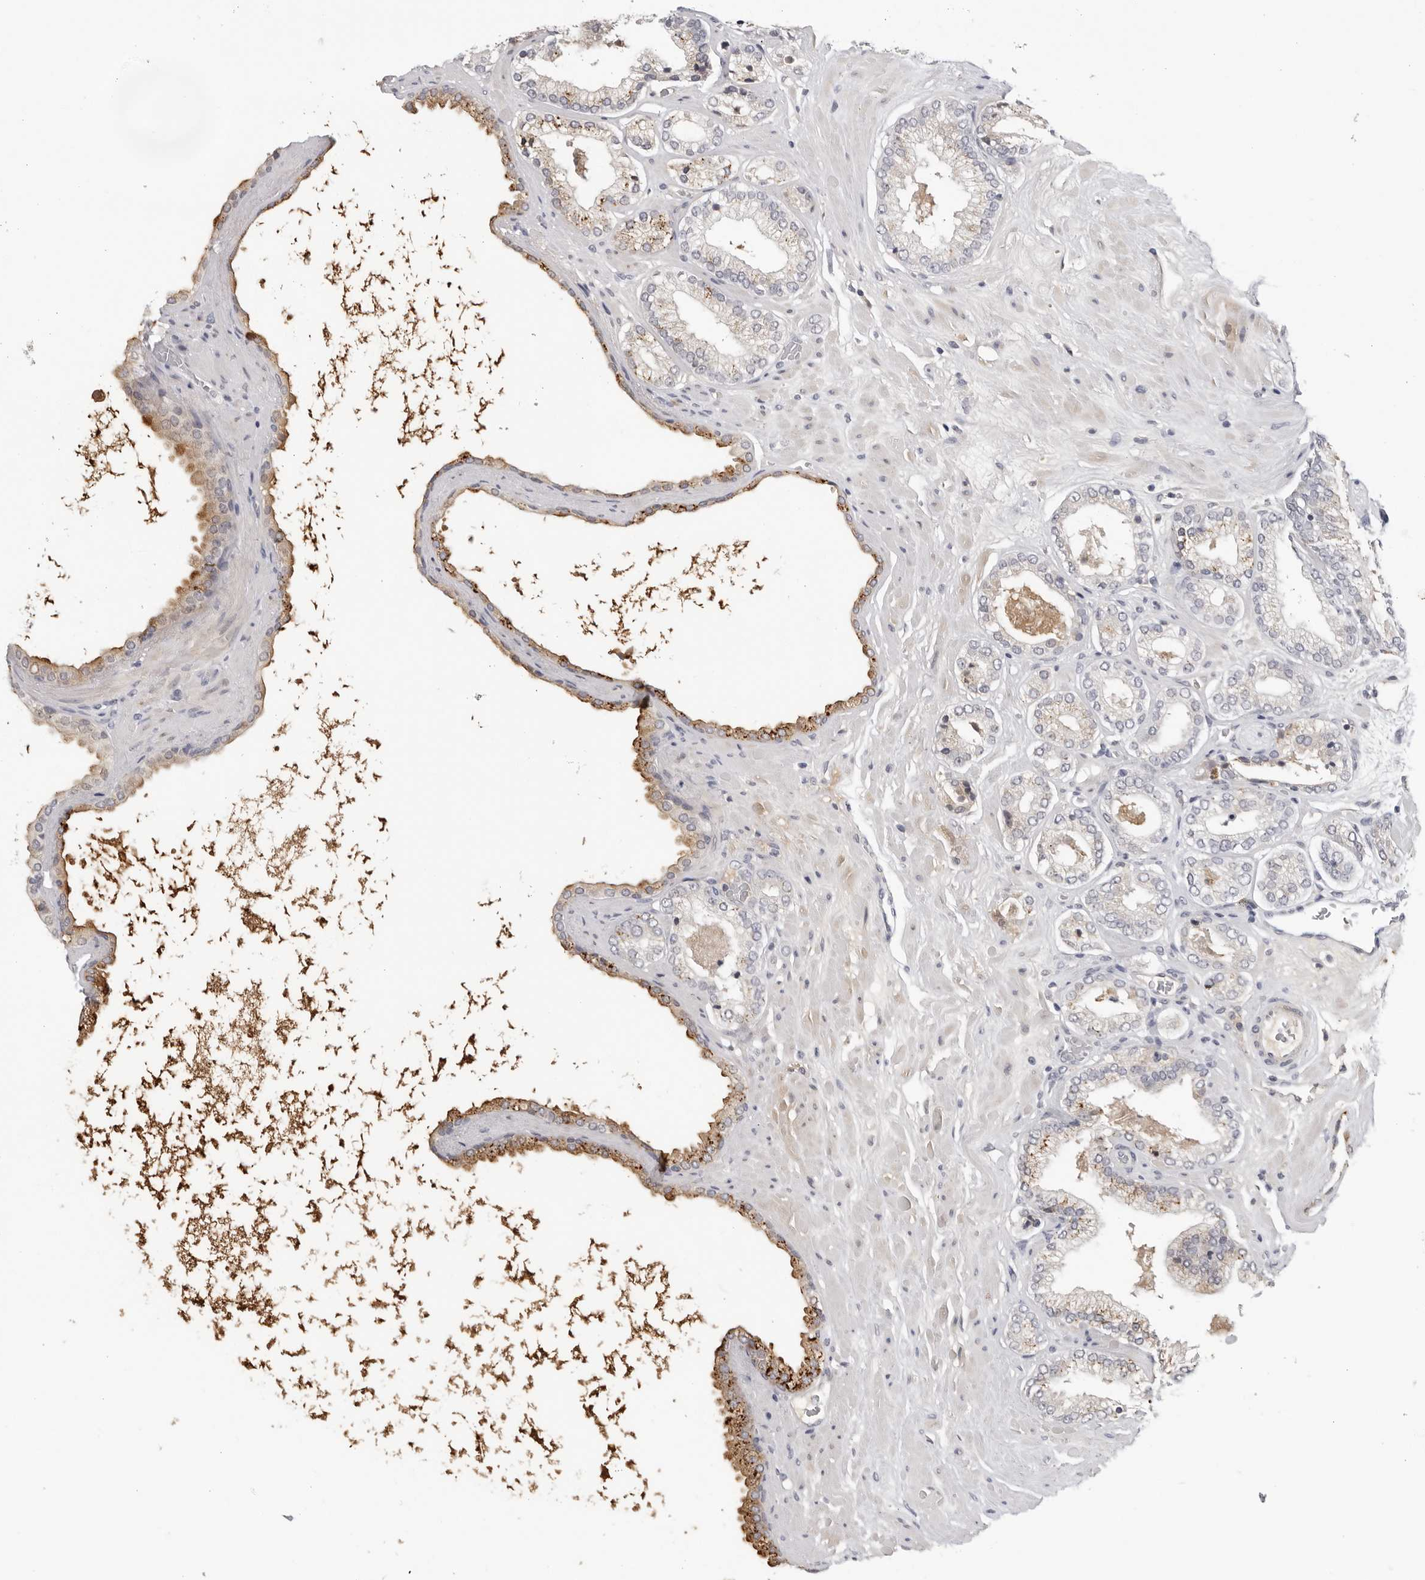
{"staining": {"intensity": "weak", "quantity": "25%-75%", "location": "cytoplasmic/membranous"}, "tissue": "prostate cancer", "cell_type": "Tumor cells", "image_type": "cancer", "snomed": [{"axis": "morphology", "description": "Adenocarcinoma, Low grade"}, {"axis": "topography", "description": "Prostate"}], "caption": "A micrograph of human prostate cancer stained for a protein reveals weak cytoplasmic/membranous brown staining in tumor cells.", "gene": "ZNF502", "patient": {"sex": "male", "age": 62}}